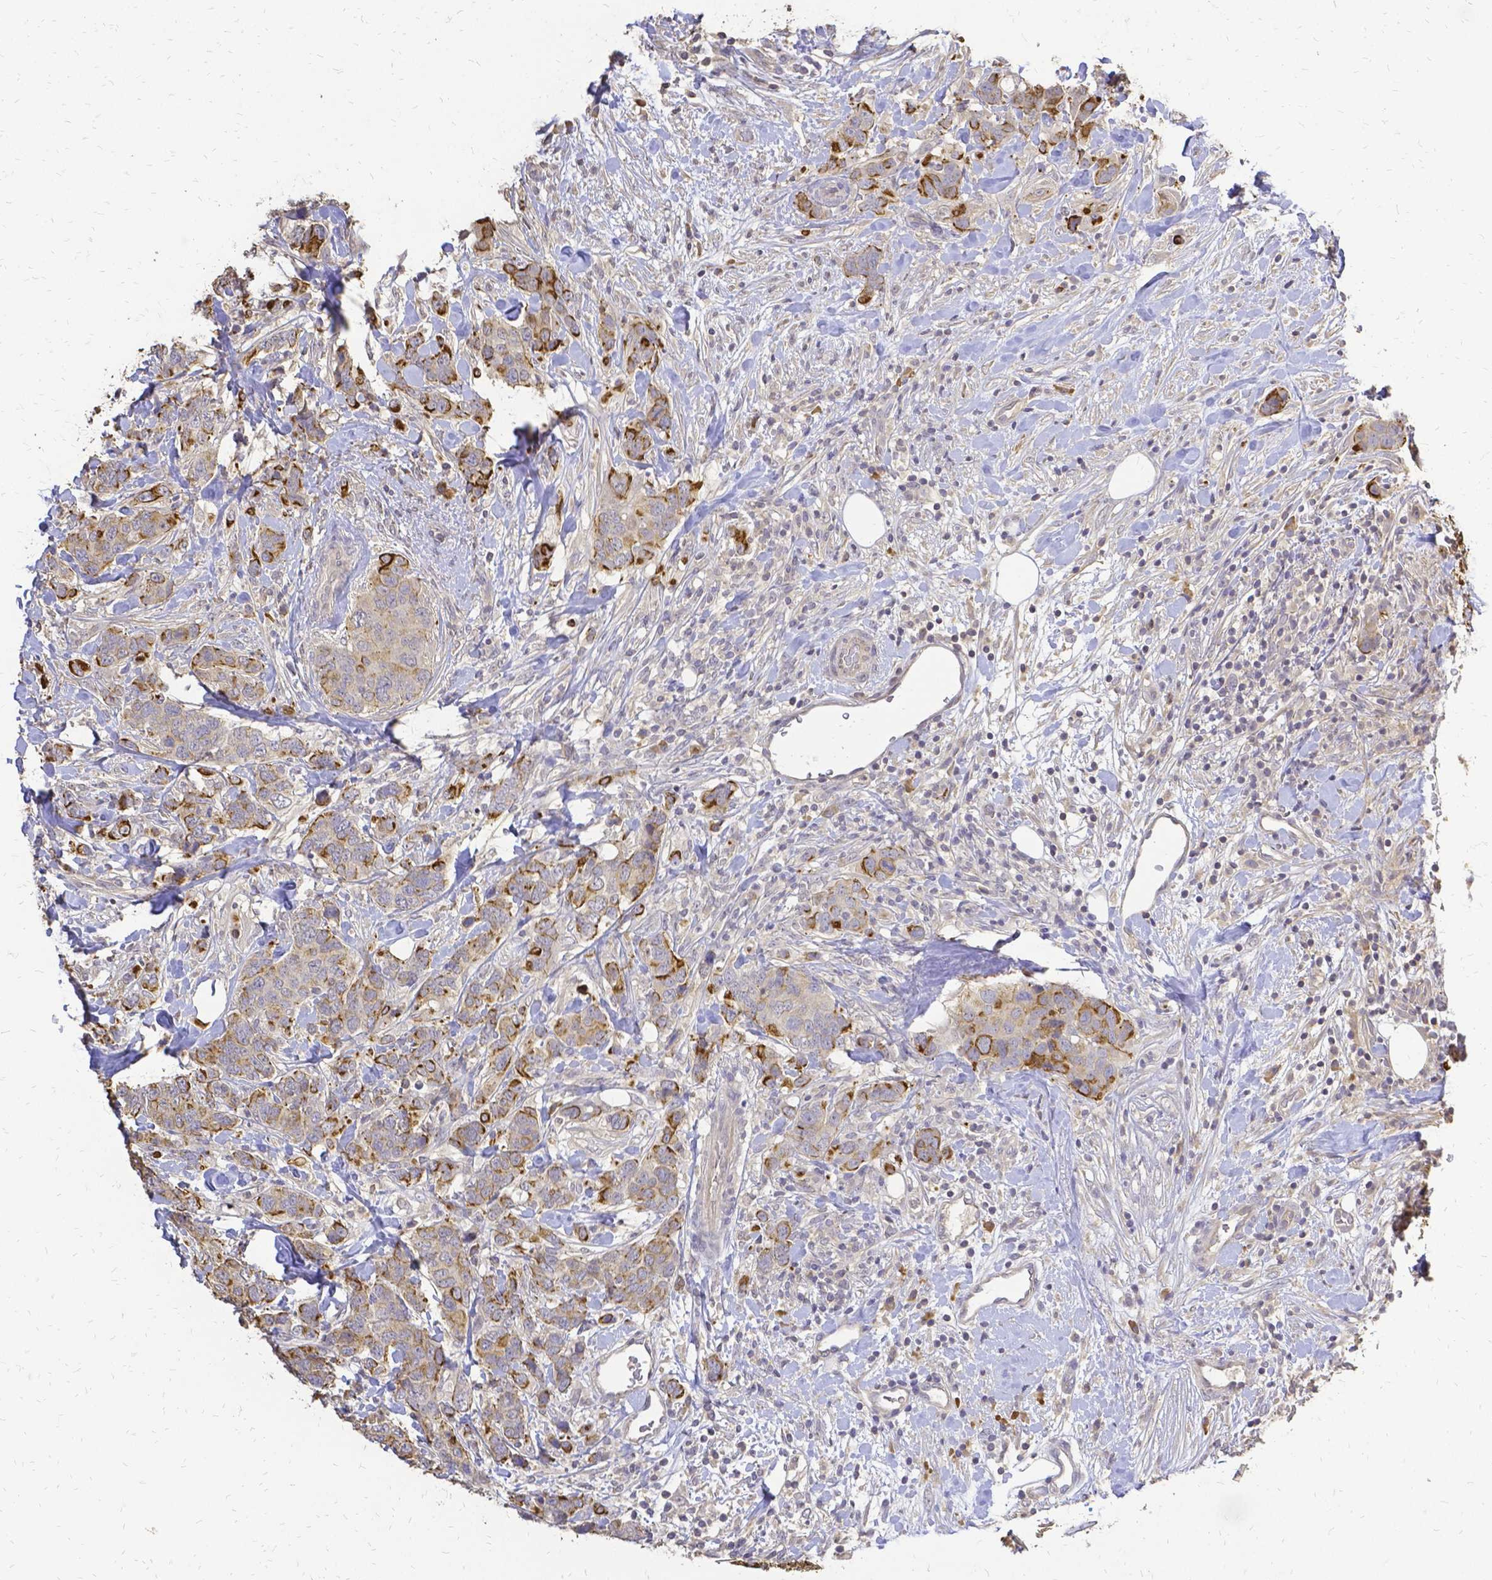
{"staining": {"intensity": "strong", "quantity": "<25%", "location": "cytoplasmic/membranous"}, "tissue": "breast cancer", "cell_type": "Tumor cells", "image_type": "cancer", "snomed": [{"axis": "morphology", "description": "Lobular carcinoma"}, {"axis": "topography", "description": "Breast"}], "caption": "An IHC image of neoplastic tissue is shown. Protein staining in brown shows strong cytoplasmic/membranous positivity in lobular carcinoma (breast) within tumor cells.", "gene": "CIB1", "patient": {"sex": "female", "age": 59}}